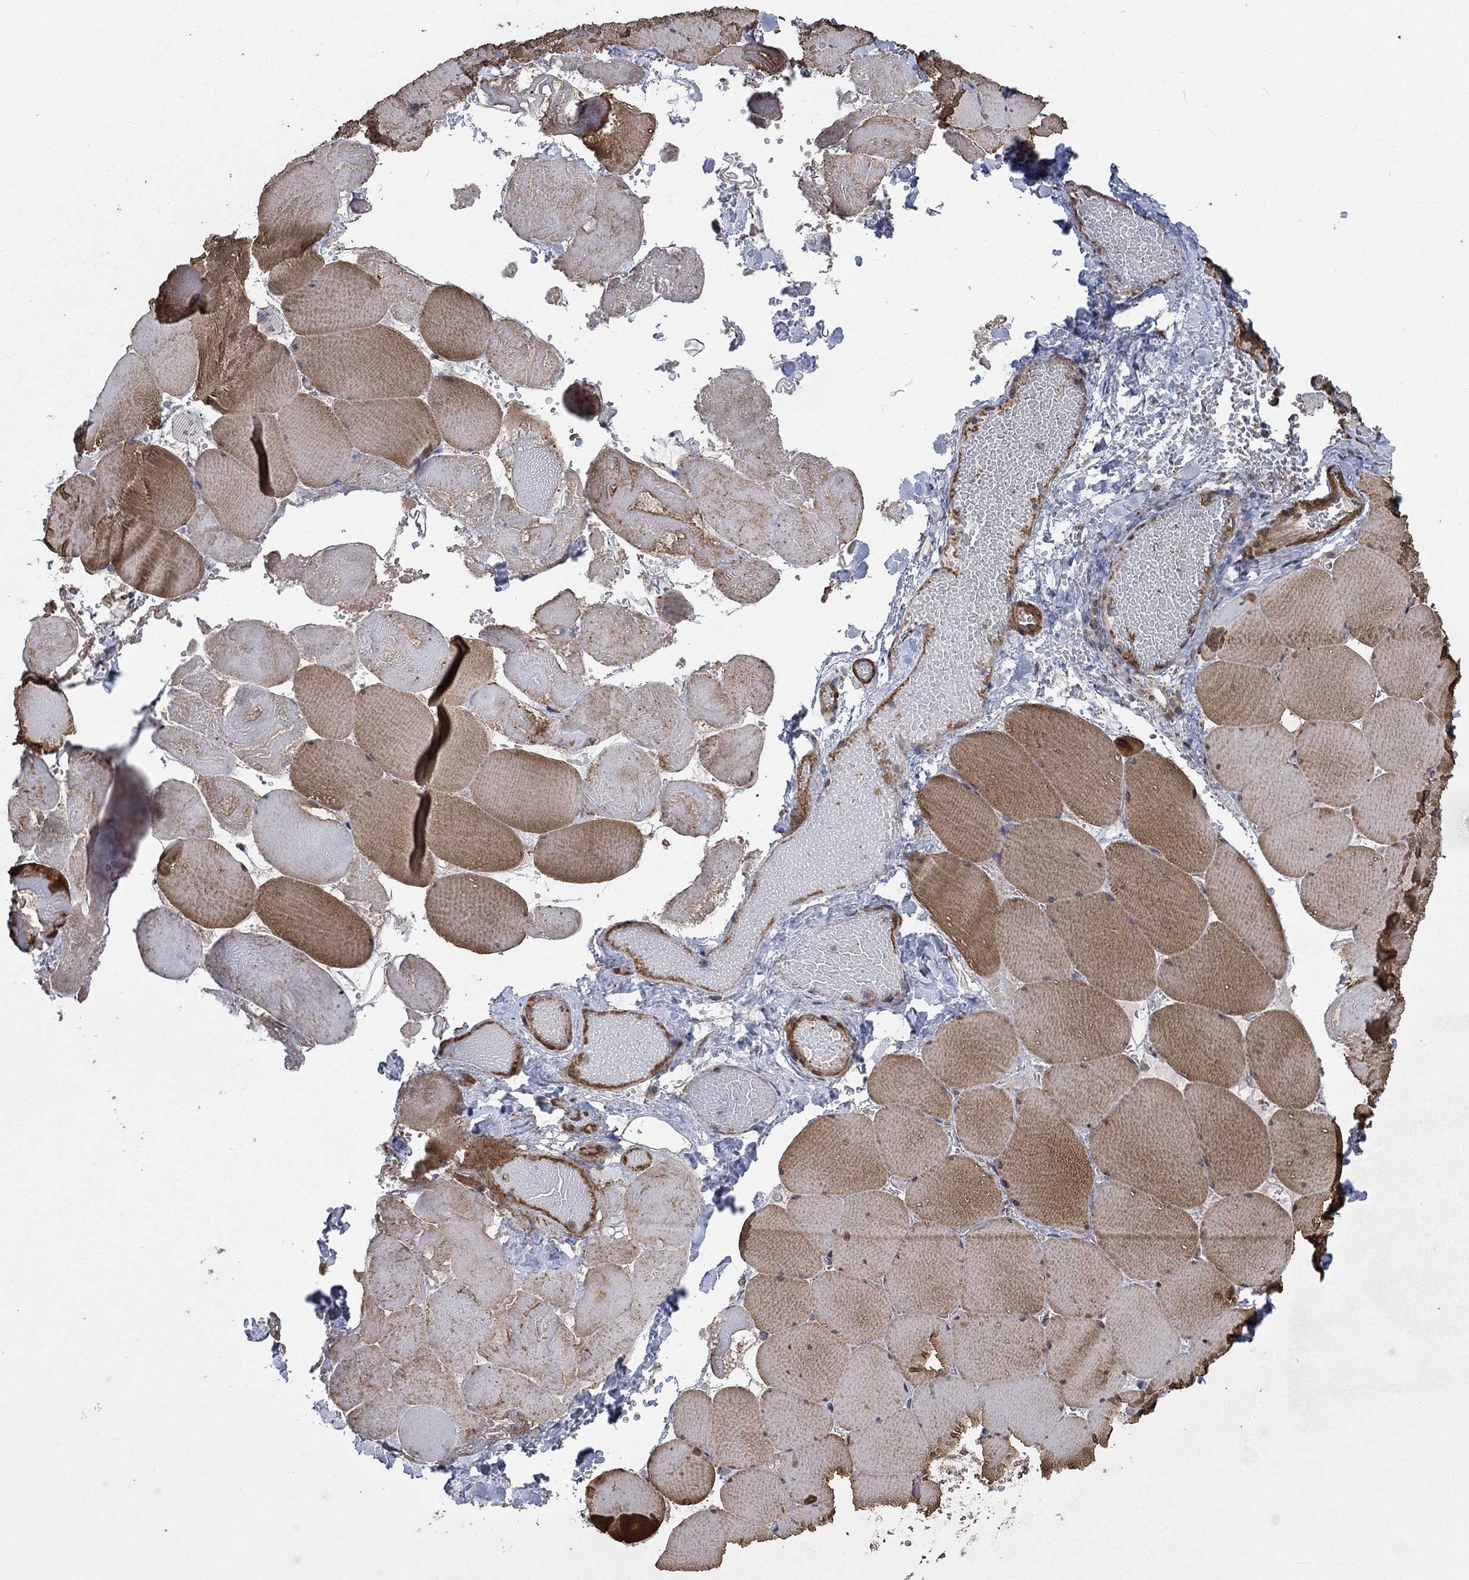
{"staining": {"intensity": "moderate", "quantity": "25%-75%", "location": "cytoplasmic/membranous"}, "tissue": "skeletal muscle", "cell_type": "Myocytes", "image_type": "normal", "snomed": [{"axis": "morphology", "description": "Normal tissue, NOS"}, {"axis": "morphology", "description": "Malignant melanoma, Metastatic site"}, {"axis": "topography", "description": "Skeletal muscle"}], "caption": "The micrograph shows staining of unremarkable skeletal muscle, revealing moderate cytoplasmic/membranous protein expression (brown color) within myocytes. (DAB IHC with brightfield microscopy, high magnification).", "gene": "PDE3A", "patient": {"sex": "male", "age": 50}}